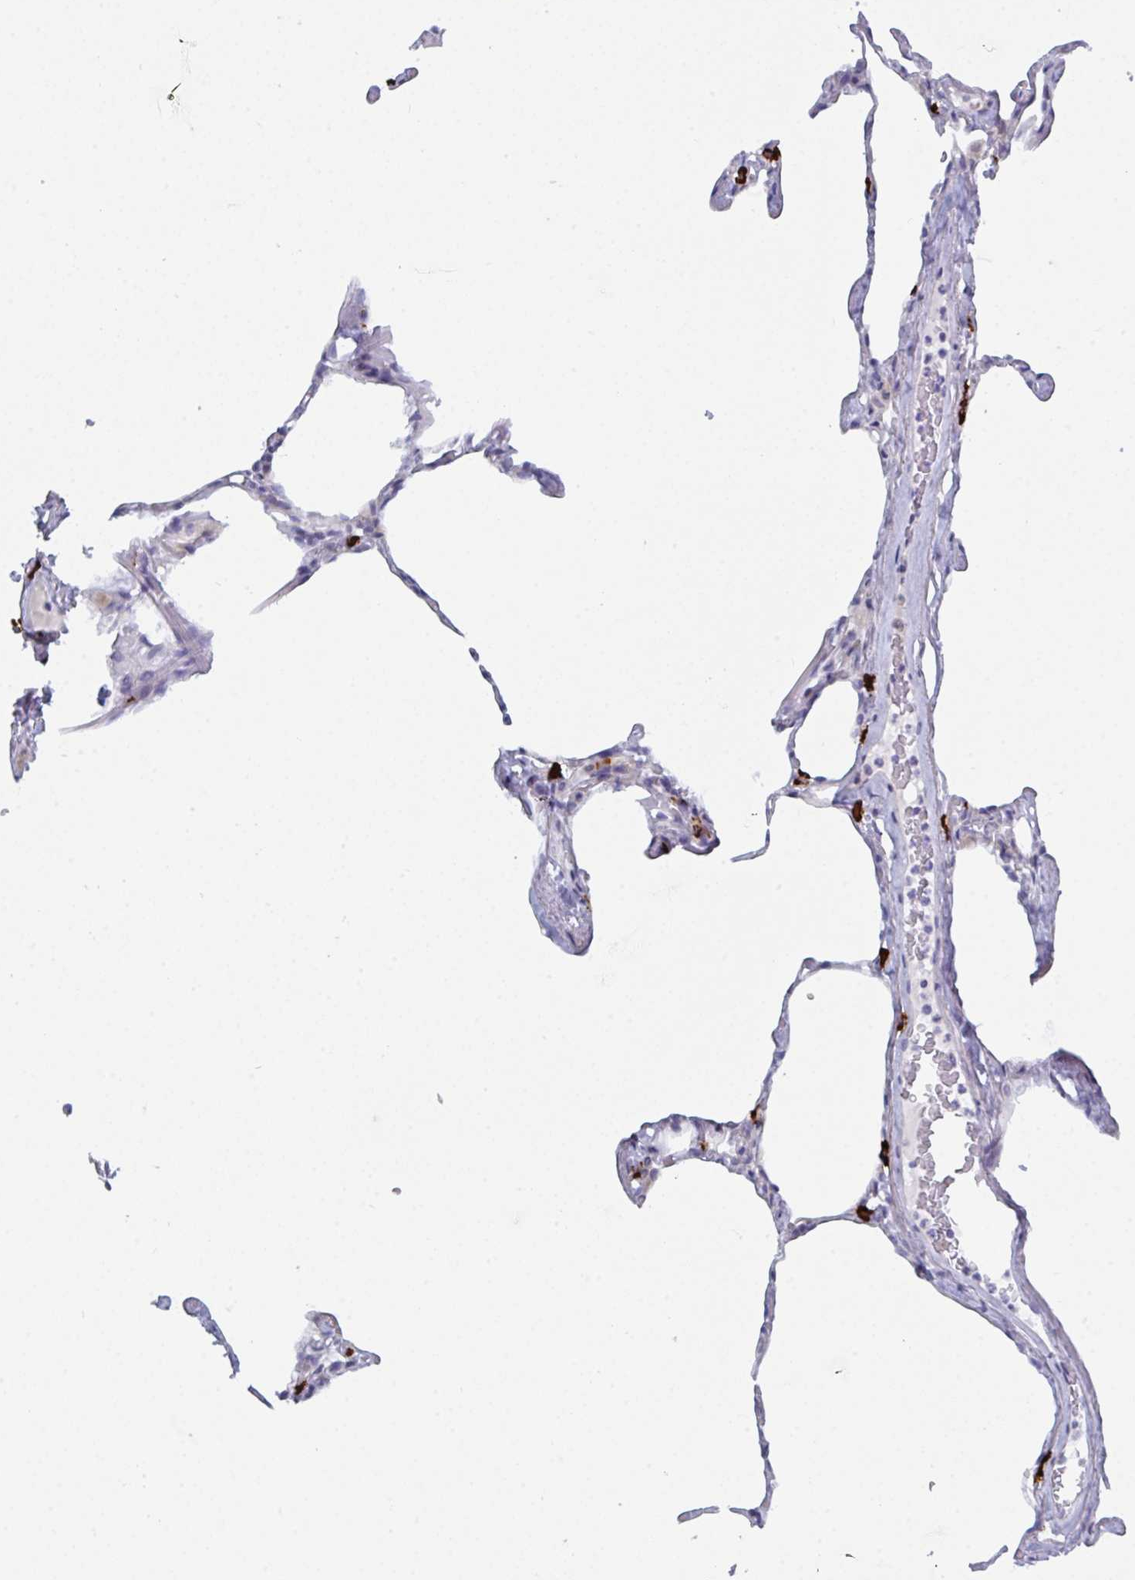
{"staining": {"intensity": "strong", "quantity": "<25%", "location": "cytoplasmic/membranous"}, "tissue": "lung", "cell_type": "Alveolar cells", "image_type": "normal", "snomed": [{"axis": "morphology", "description": "Normal tissue, NOS"}, {"axis": "topography", "description": "Lung"}], "caption": "Immunohistochemistry photomicrograph of normal lung: lung stained using immunohistochemistry (IHC) shows medium levels of strong protein expression localized specifically in the cytoplasmic/membranous of alveolar cells, appearing as a cytoplasmic/membranous brown color.", "gene": "ZNF684", "patient": {"sex": "male", "age": 65}}